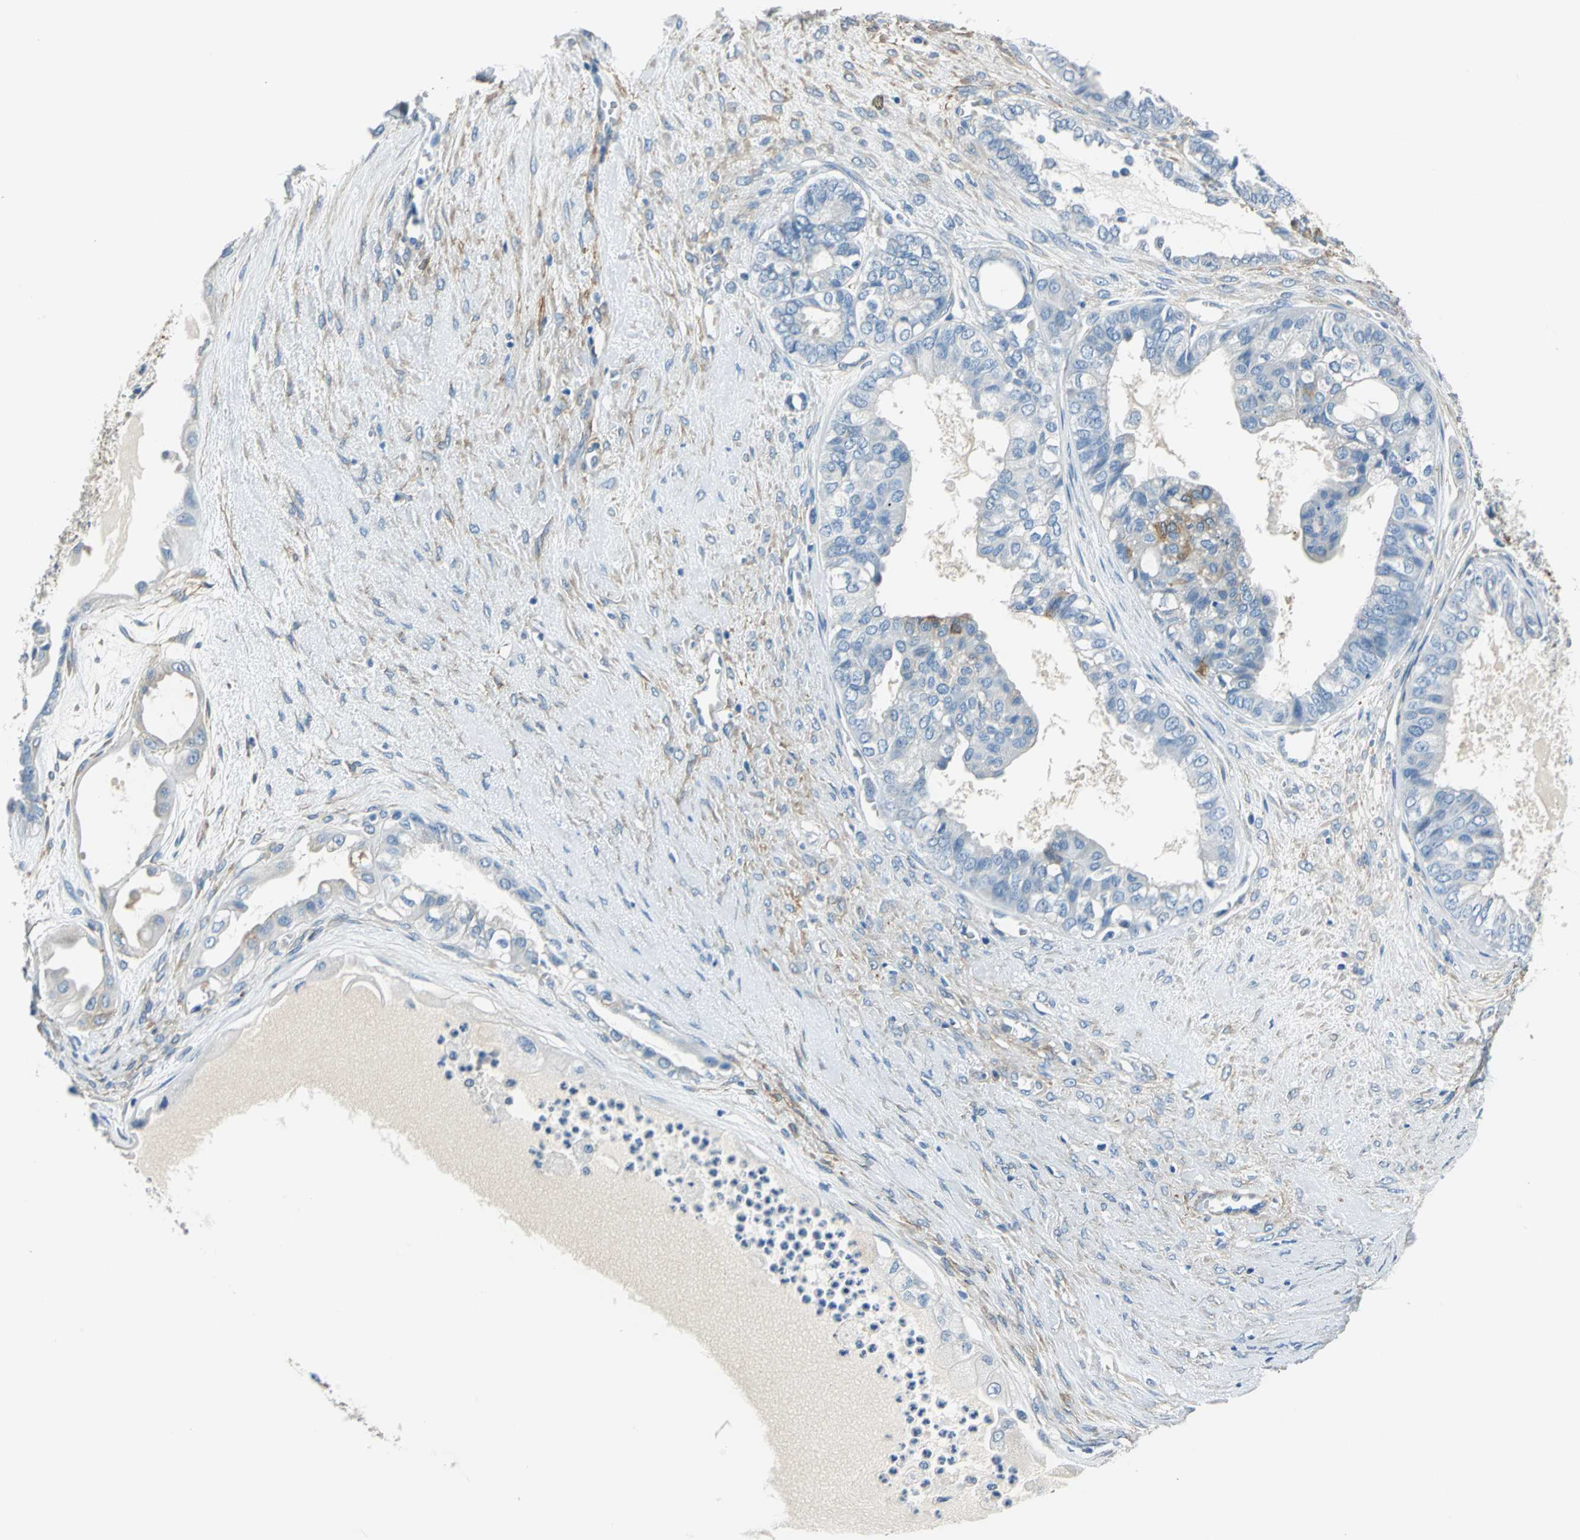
{"staining": {"intensity": "weak", "quantity": "<25%", "location": "cytoplasmic/membranous"}, "tissue": "ovarian cancer", "cell_type": "Tumor cells", "image_type": "cancer", "snomed": [{"axis": "morphology", "description": "Carcinoma, NOS"}, {"axis": "morphology", "description": "Carcinoma, endometroid"}, {"axis": "topography", "description": "Ovary"}], "caption": "This is a photomicrograph of IHC staining of ovarian cancer (carcinoma), which shows no staining in tumor cells. (Brightfield microscopy of DAB immunohistochemistry (IHC) at high magnification).", "gene": "AKAP12", "patient": {"sex": "female", "age": 50}}